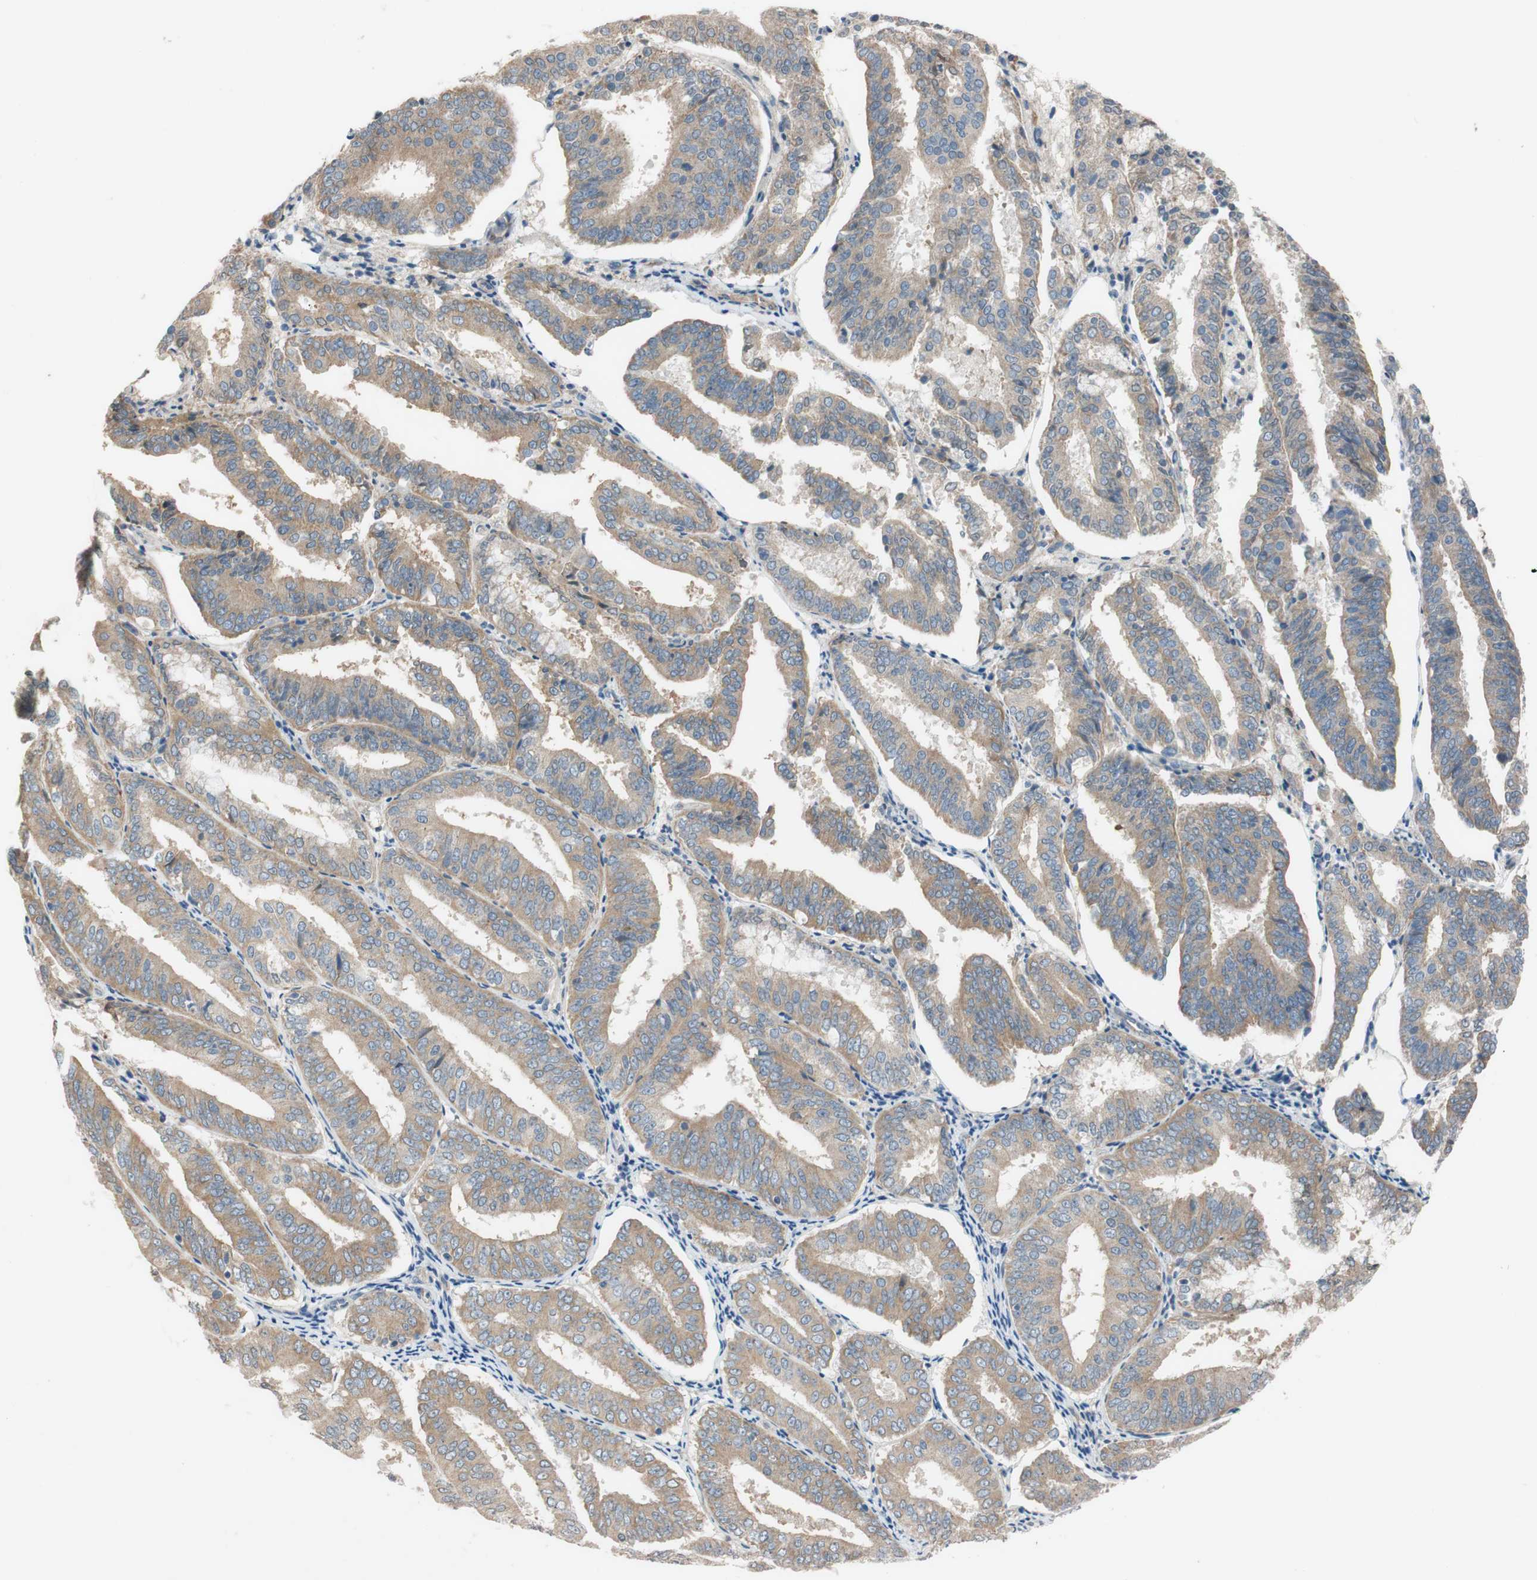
{"staining": {"intensity": "weak", "quantity": ">75%", "location": "cytoplasmic/membranous"}, "tissue": "endometrial cancer", "cell_type": "Tumor cells", "image_type": "cancer", "snomed": [{"axis": "morphology", "description": "Adenocarcinoma, NOS"}, {"axis": "topography", "description": "Endometrium"}], "caption": "Approximately >75% of tumor cells in human endometrial adenocarcinoma exhibit weak cytoplasmic/membranous protein staining as visualized by brown immunohistochemical staining.", "gene": "ADD2", "patient": {"sex": "female", "age": 63}}